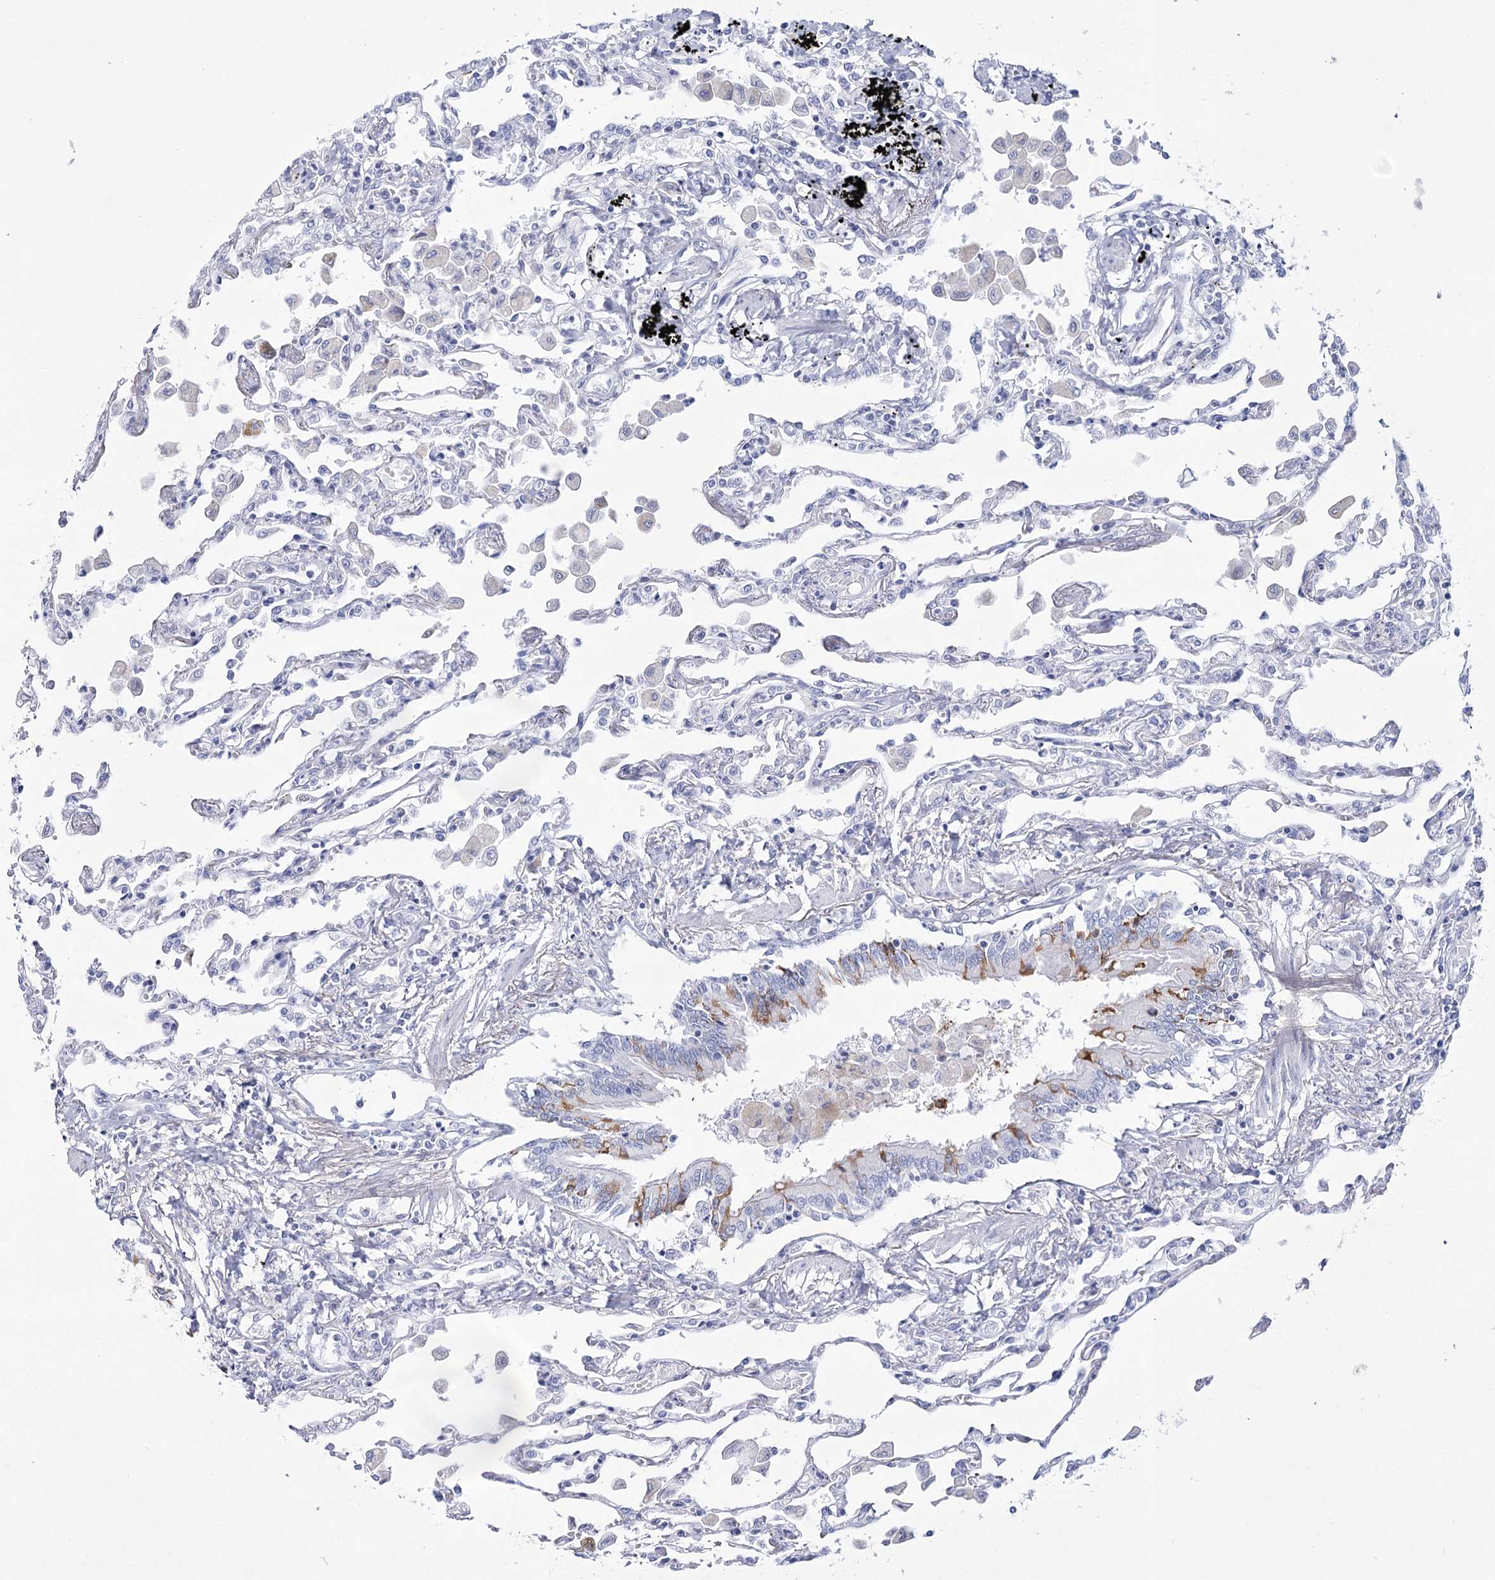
{"staining": {"intensity": "negative", "quantity": "none", "location": "none"}, "tissue": "lung", "cell_type": "Alveolar cells", "image_type": "normal", "snomed": [{"axis": "morphology", "description": "Normal tissue, NOS"}, {"axis": "topography", "description": "Bronchus"}, {"axis": "topography", "description": "Lung"}], "caption": "An image of human lung is negative for staining in alveolar cells. (DAB (3,3'-diaminobenzidine) IHC with hematoxylin counter stain).", "gene": "RNF186", "patient": {"sex": "female", "age": 49}}